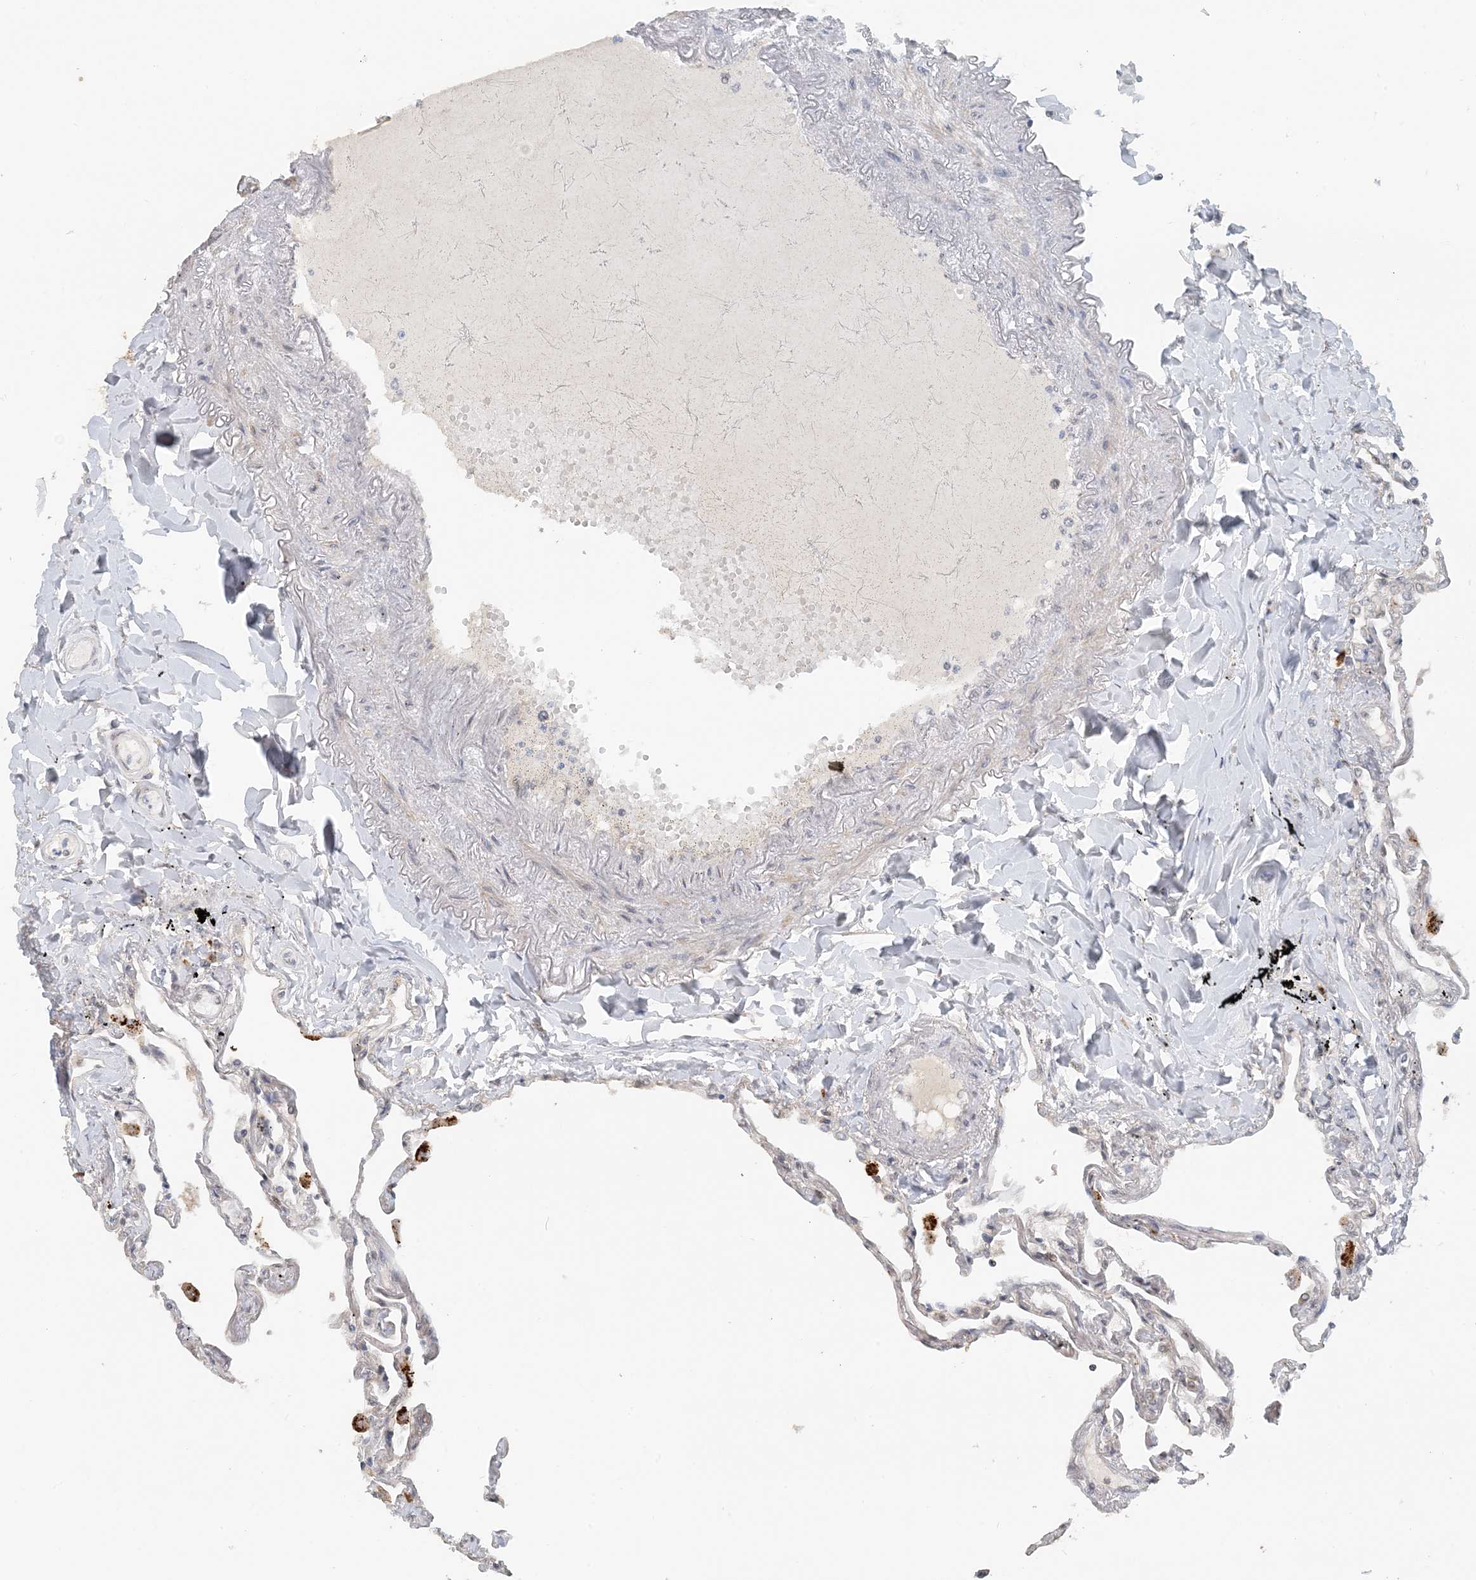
{"staining": {"intensity": "weak", "quantity": "<25%", "location": "cytoplasmic/membranous"}, "tissue": "lung", "cell_type": "Alveolar cells", "image_type": "normal", "snomed": [{"axis": "morphology", "description": "Normal tissue, NOS"}, {"axis": "topography", "description": "Lung"}], "caption": "Image shows no significant protein positivity in alveolar cells of benign lung.", "gene": "ZCCHC4", "patient": {"sex": "female", "age": 67}}